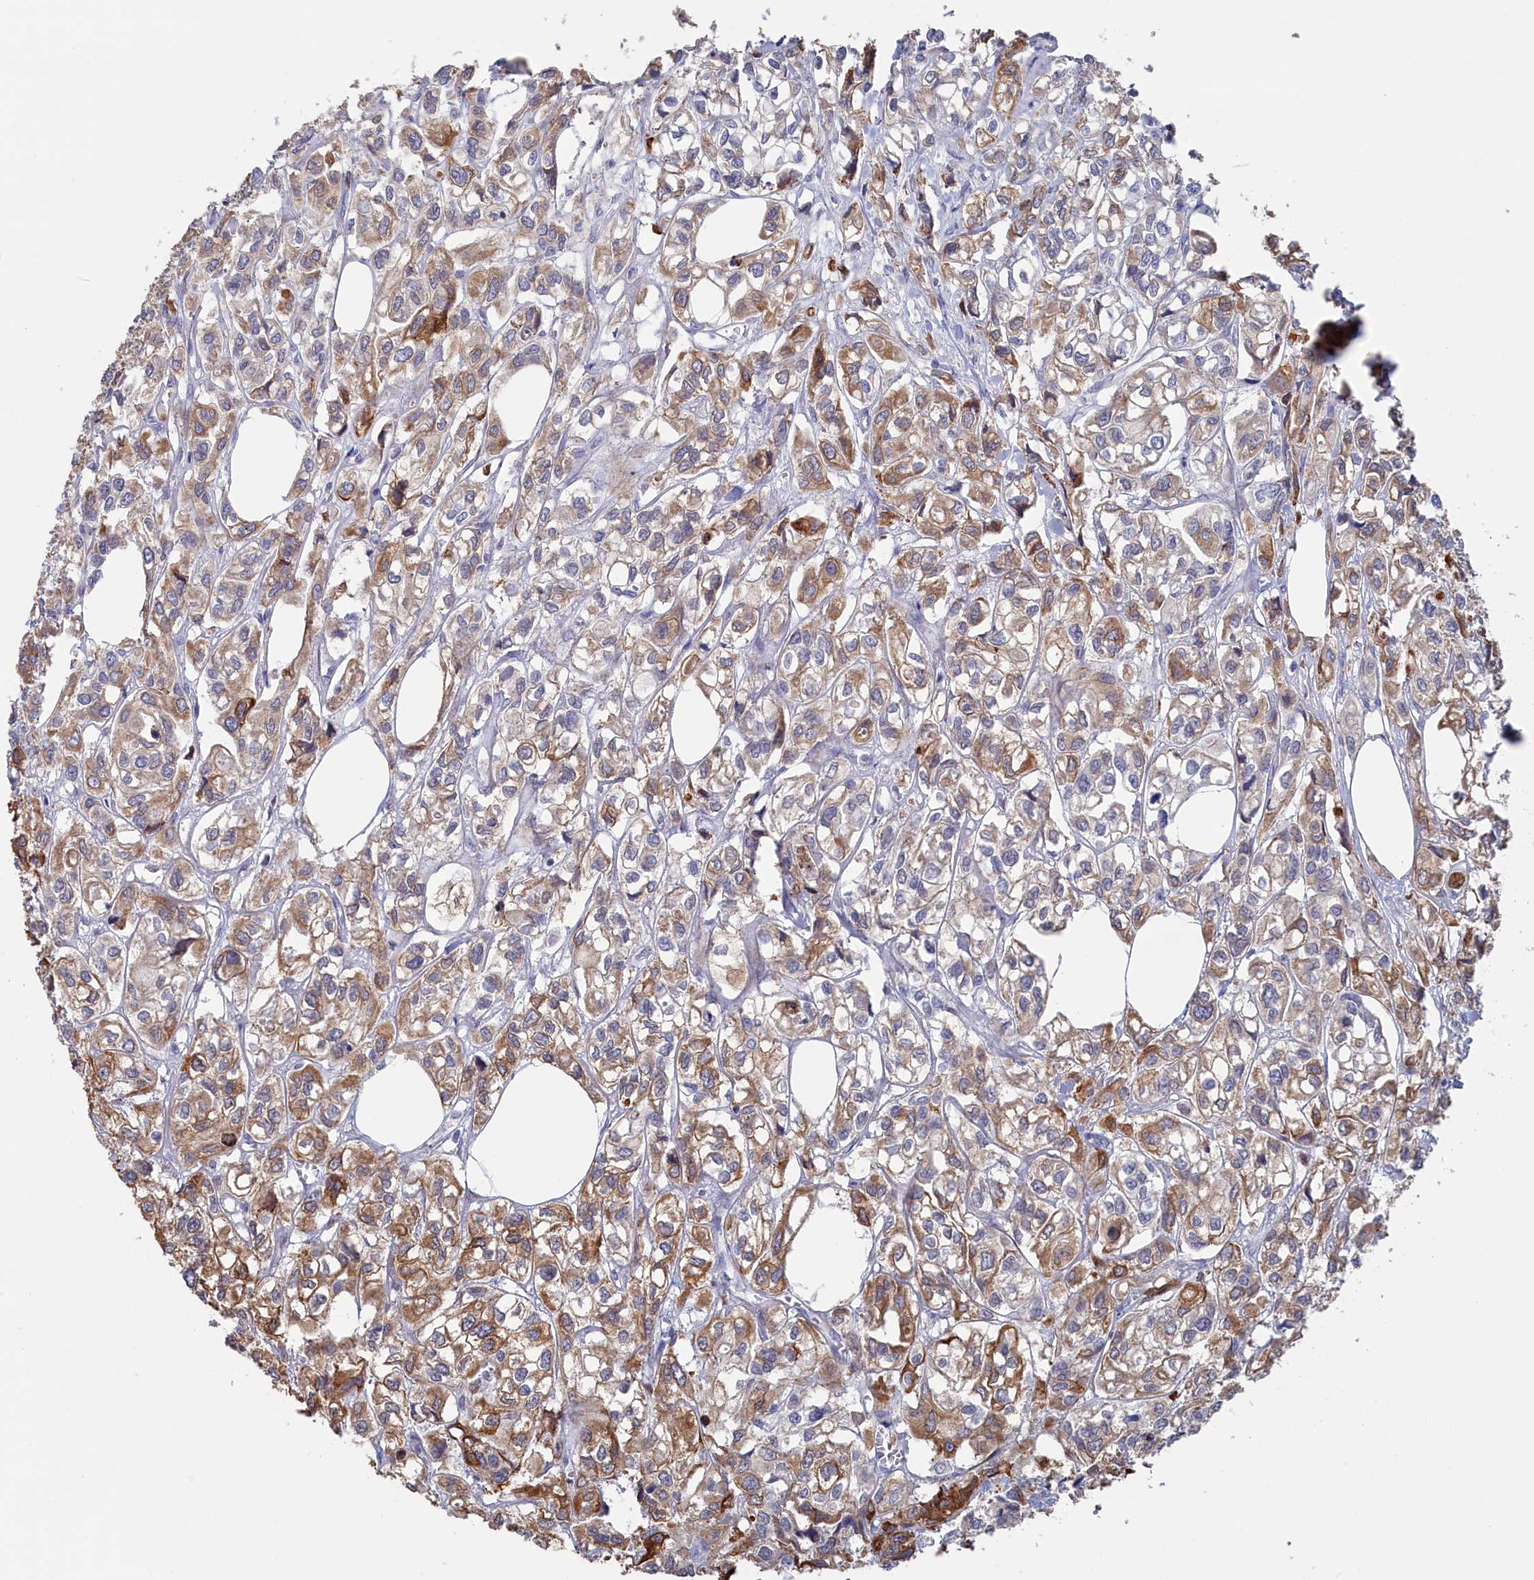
{"staining": {"intensity": "strong", "quantity": "25%-75%", "location": "cytoplasmic/membranous"}, "tissue": "urothelial cancer", "cell_type": "Tumor cells", "image_type": "cancer", "snomed": [{"axis": "morphology", "description": "Urothelial carcinoma, High grade"}, {"axis": "topography", "description": "Urinary bladder"}], "caption": "Human urothelial carcinoma (high-grade) stained with a brown dye displays strong cytoplasmic/membranous positive staining in approximately 25%-75% of tumor cells.", "gene": "SEMG2", "patient": {"sex": "male", "age": 67}}